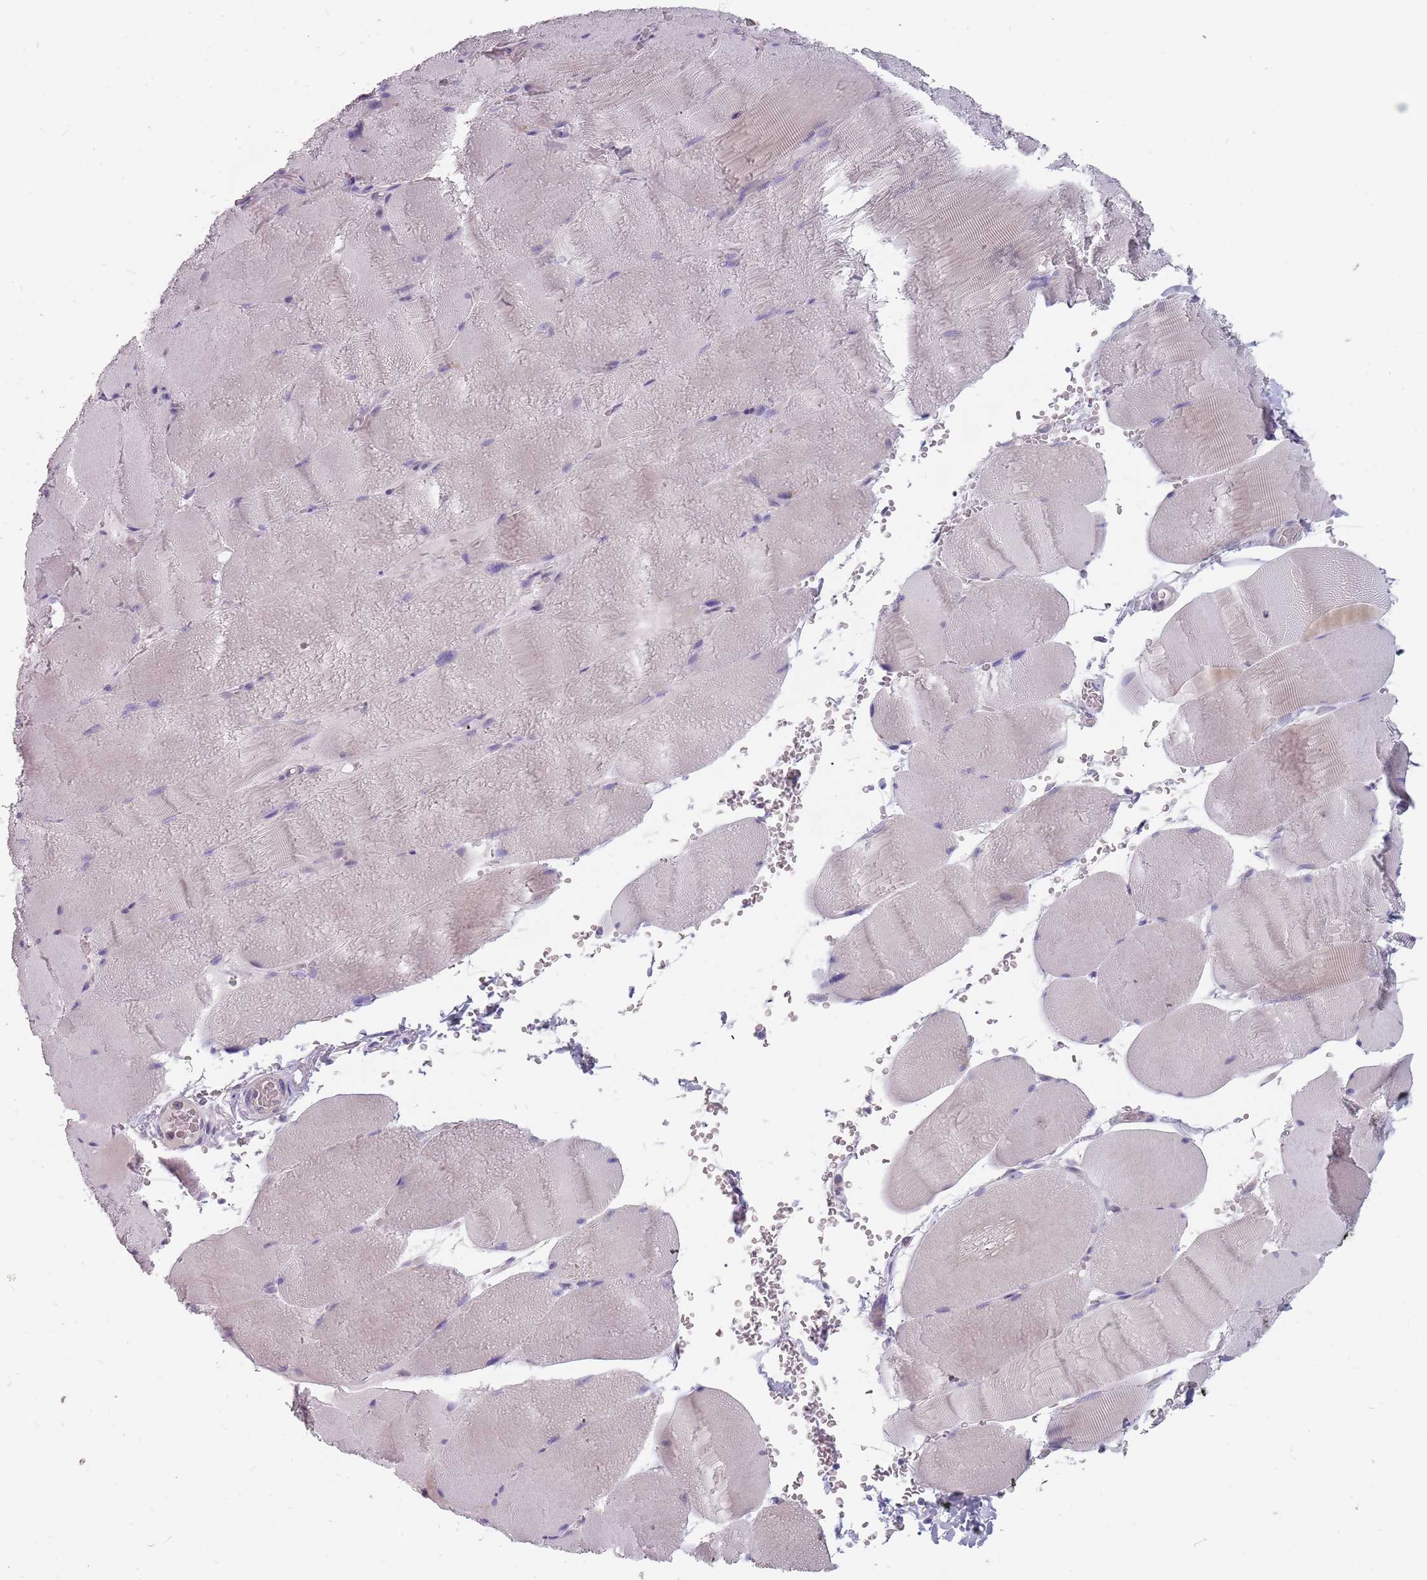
{"staining": {"intensity": "negative", "quantity": "none", "location": "none"}, "tissue": "skeletal muscle", "cell_type": "Myocytes", "image_type": "normal", "snomed": [{"axis": "morphology", "description": "Normal tissue, NOS"}, {"axis": "topography", "description": "Skeletal muscle"}, {"axis": "topography", "description": "Head-Neck"}], "caption": "Myocytes are negative for protein expression in unremarkable human skeletal muscle. Nuclei are stained in blue.", "gene": "CMTR2", "patient": {"sex": "male", "age": 66}}